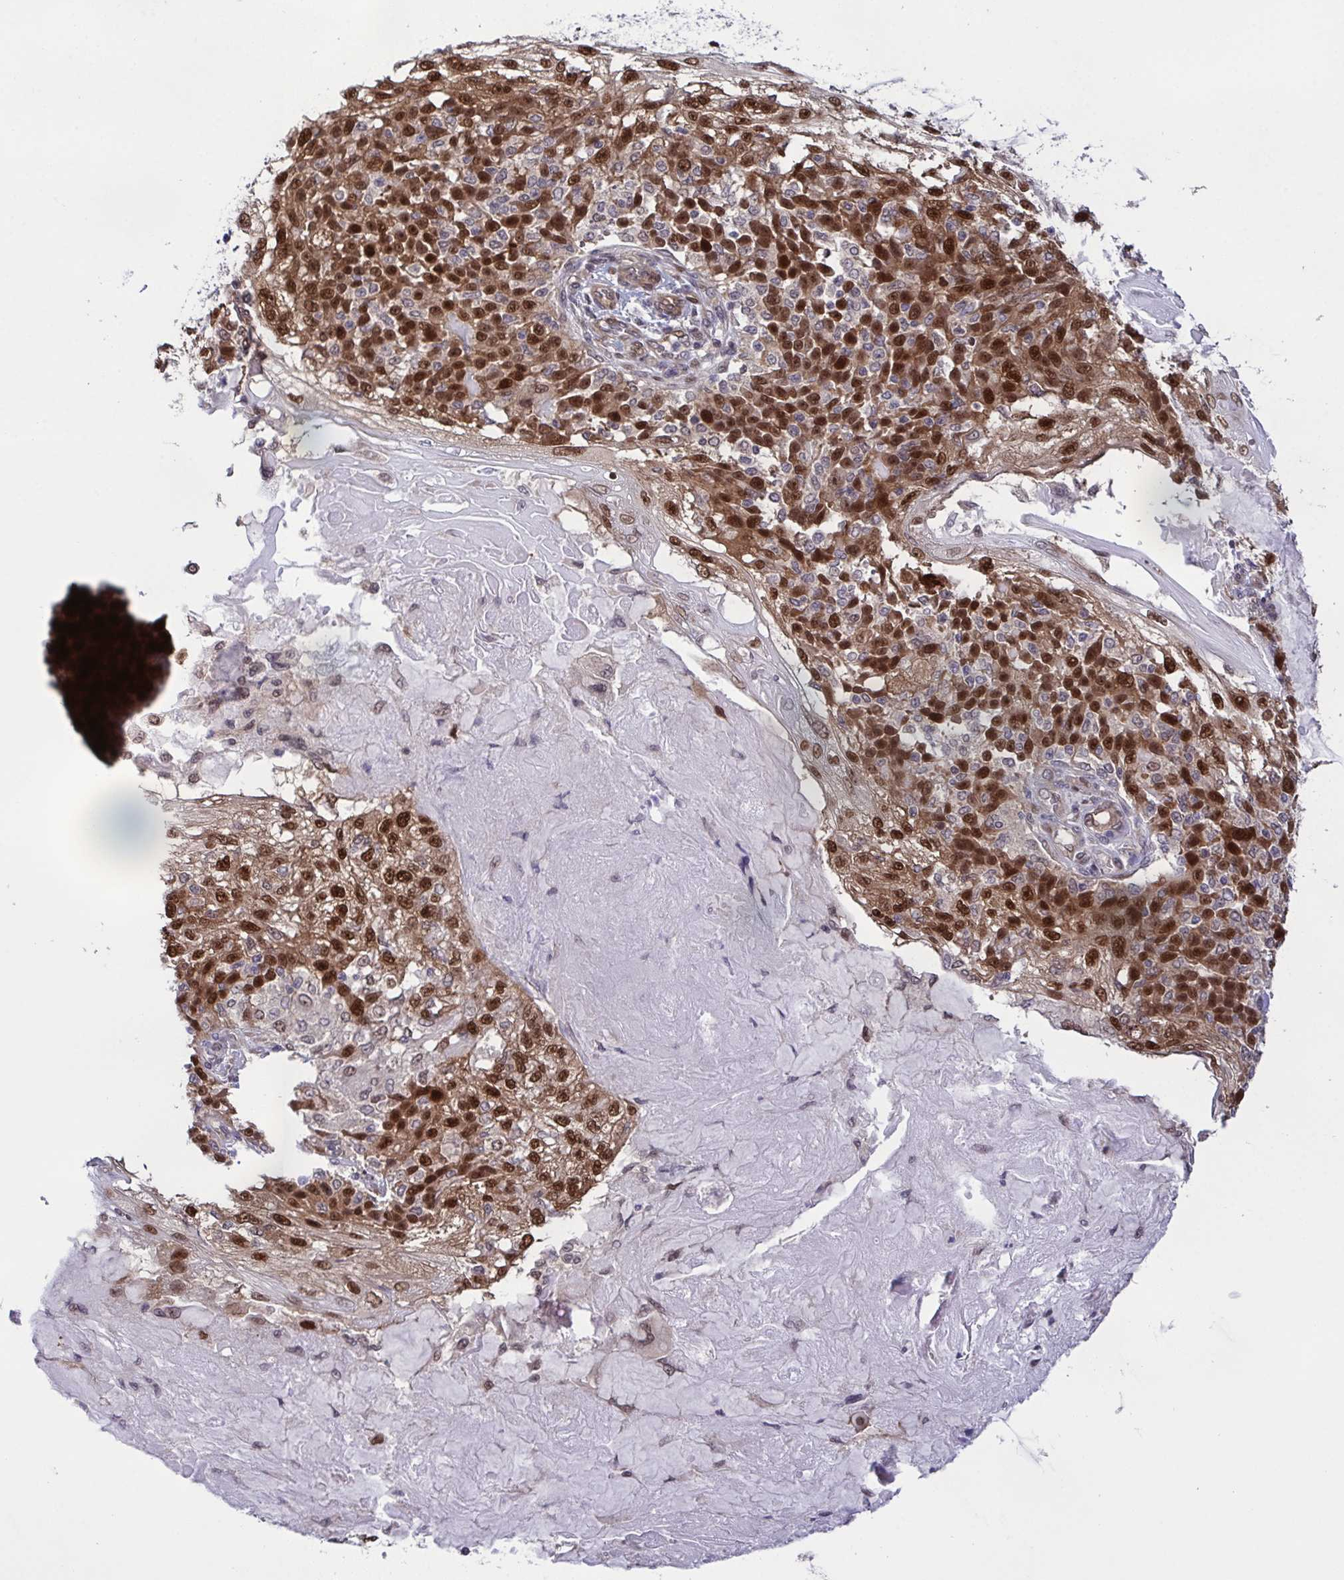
{"staining": {"intensity": "strong", "quantity": ">75%", "location": "nuclear"}, "tissue": "skin cancer", "cell_type": "Tumor cells", "image_type": "cancer", "snomed": [{"axis": "morphology", "description": "Normal tissue, NOS"}, {"axis": "morphology", "description": "Squamous cell carcinoma, NOS"}, {"axis": "topography", "description": "Skin"}], "caption": "Skin squamous cell carcinoma was stained to show a protein in brown. There is high levels of strong nuclear positivity in about >75% of tumor cells. (DAB (3,3'-diaminobenzidine) IHC, brown staining for protein, blue staining for nuclei).", "gene": "DNAJB1", "patient": {"sex": "female", "age": 83}}